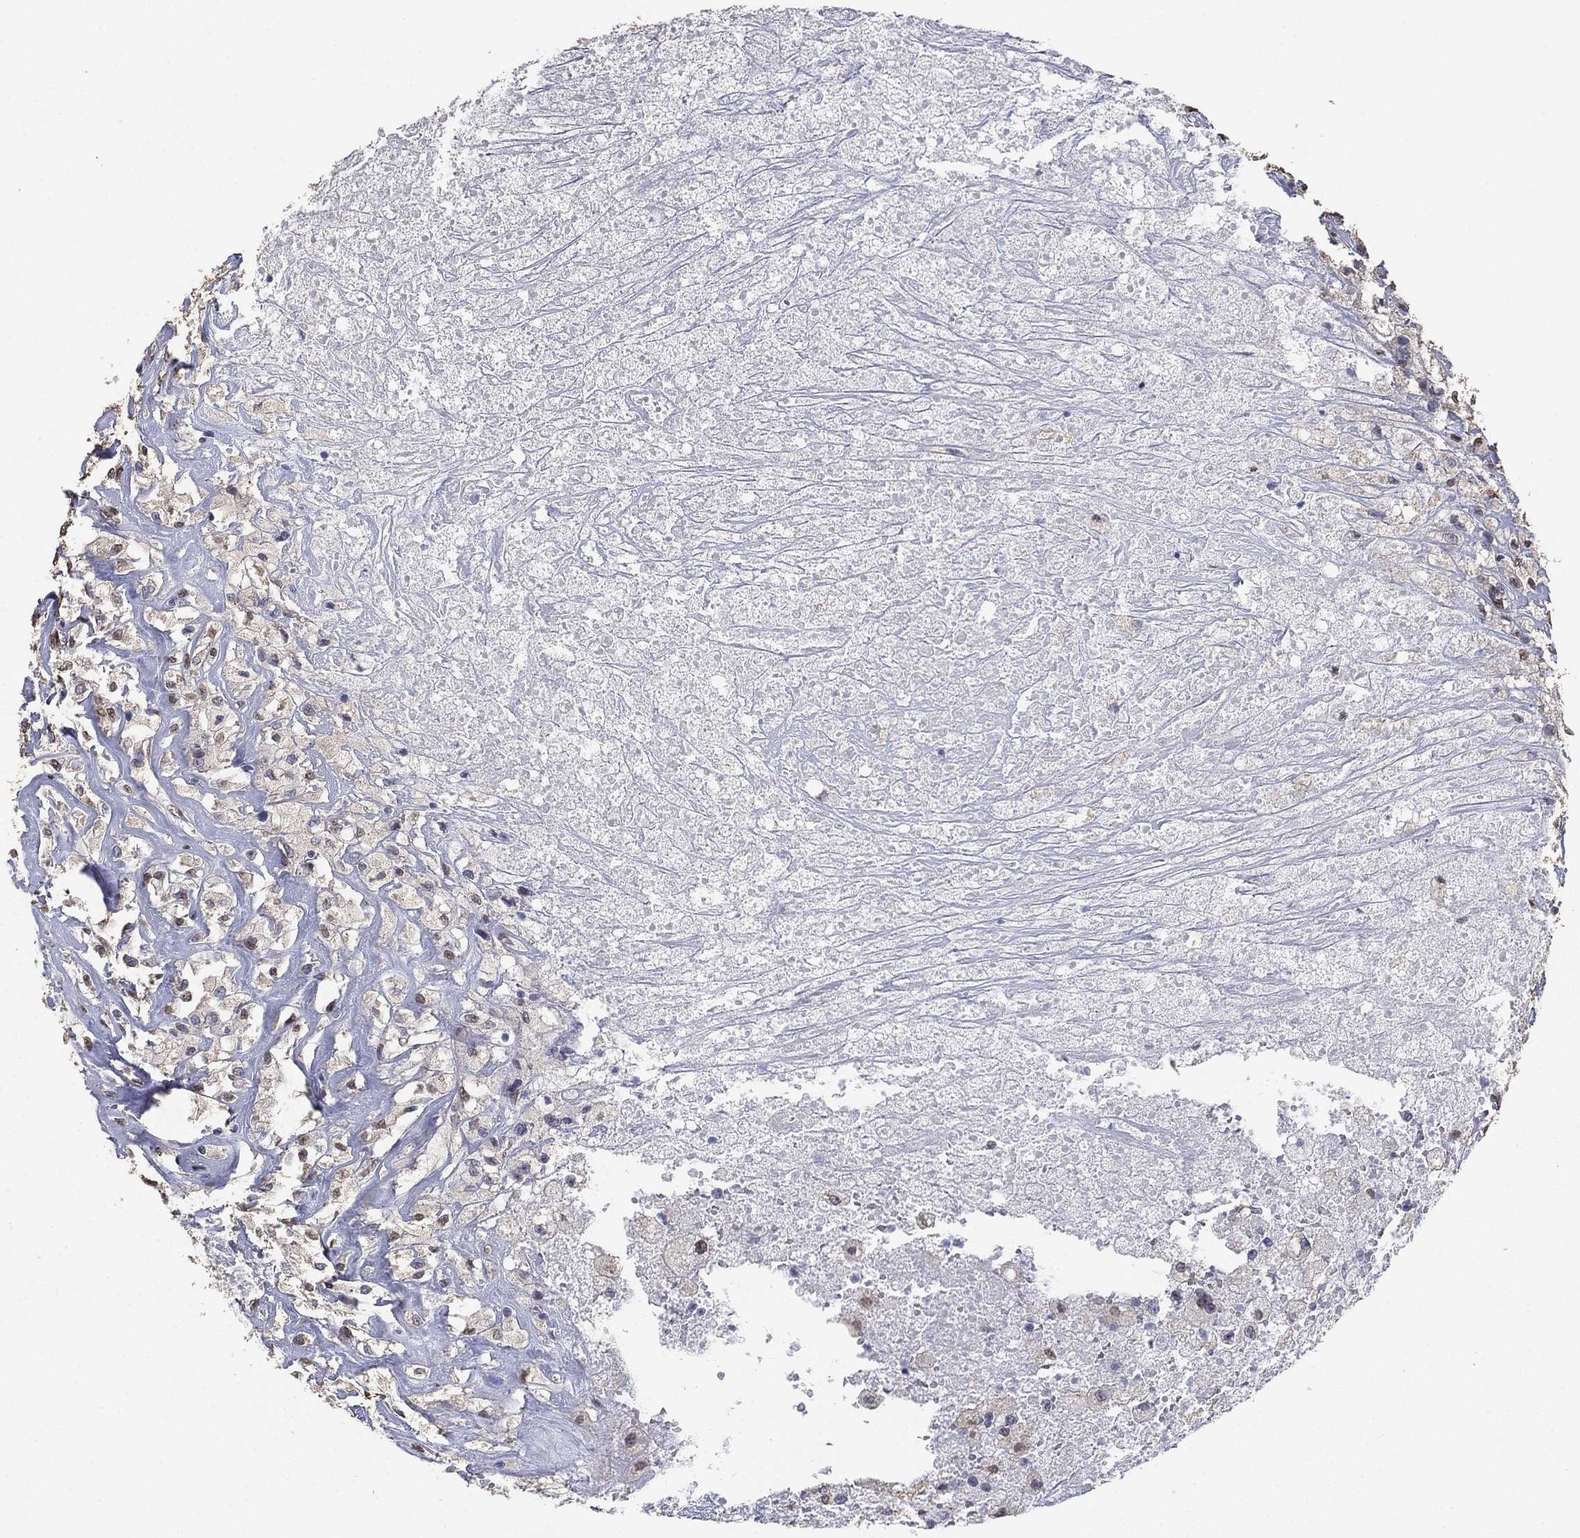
{"staining": {"intensity": "moderate", "quantity": "<25%", "location": "nuclear"}, "tissue": "testis cancer", "cell_type": "Tumor cells", "image_type": "cancer", "snomed": [{"axis": "morphology", "description": "Necrosis, NOS"}, {"axis": "morphology", "description": "Carcinoma, Embryonal, NOS"}, {"axis": "topography", "description": "Testis"}], "caption": "IHC (DAB) staining of human testis cancer displays moderate nuclear protein expression in about <25% of tumor cells.", "gene": "ALDH7A1", "patient": {"sex": "male", "age": 19}}